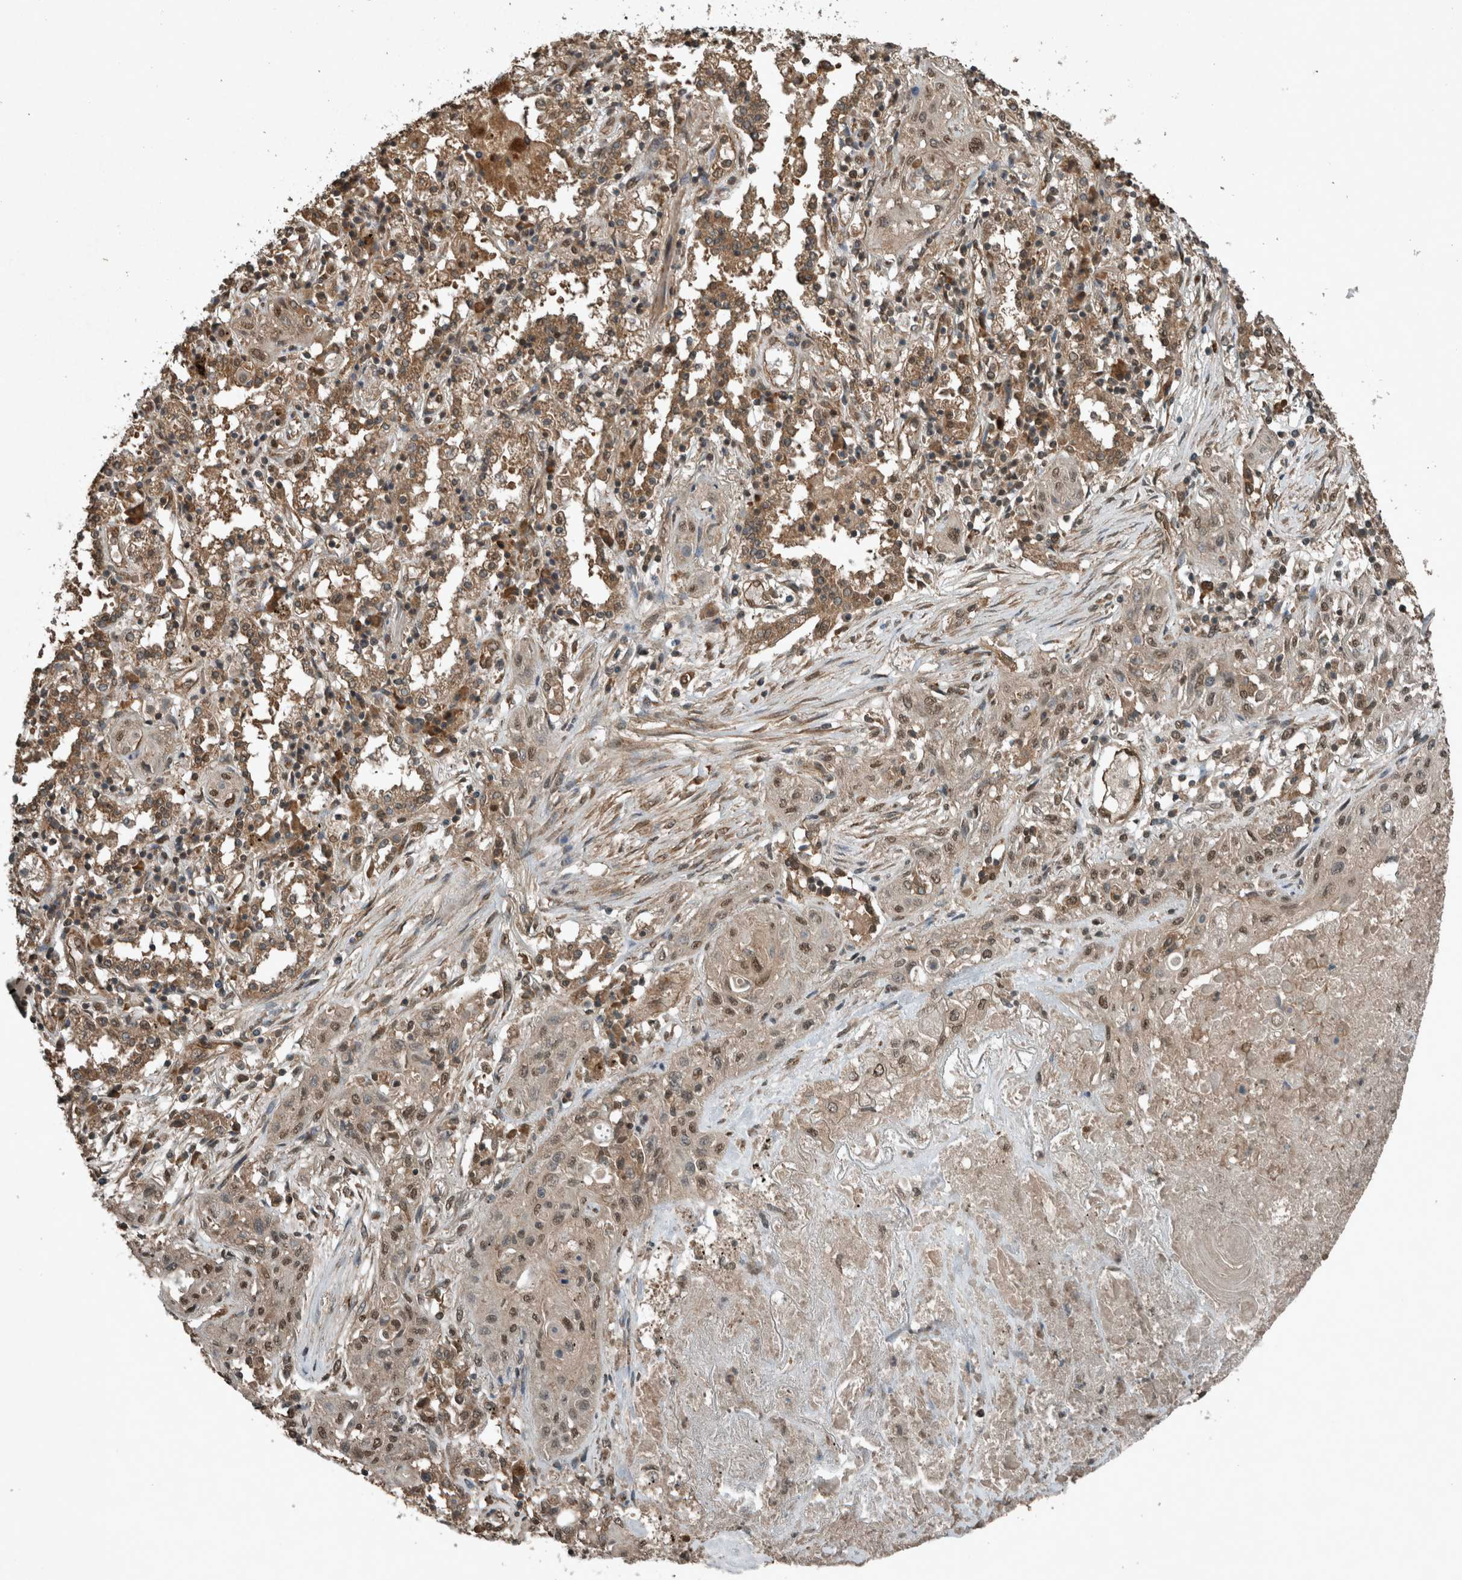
{"staining": {"intensity": "moderate", "quantity": ">75%", "location": "nuclear"}, "tissue": "lung cancer", "cell_type": "Tumor cells", "image_type": "cancer", "snomed": [{"axis": "morphology", "description": "Squamous cell carcinoma, NOS"}, {"axis": "topography", "description": "Lung"}], "caption": "This image shows immunohistochemistry staining of human squamous cell carcinoma (lung), with medium moderate nuclear expression in about >75% of tumor cells.", "gene": "ARHGEF12", "patient": {"sex": "female", "age": 47}}